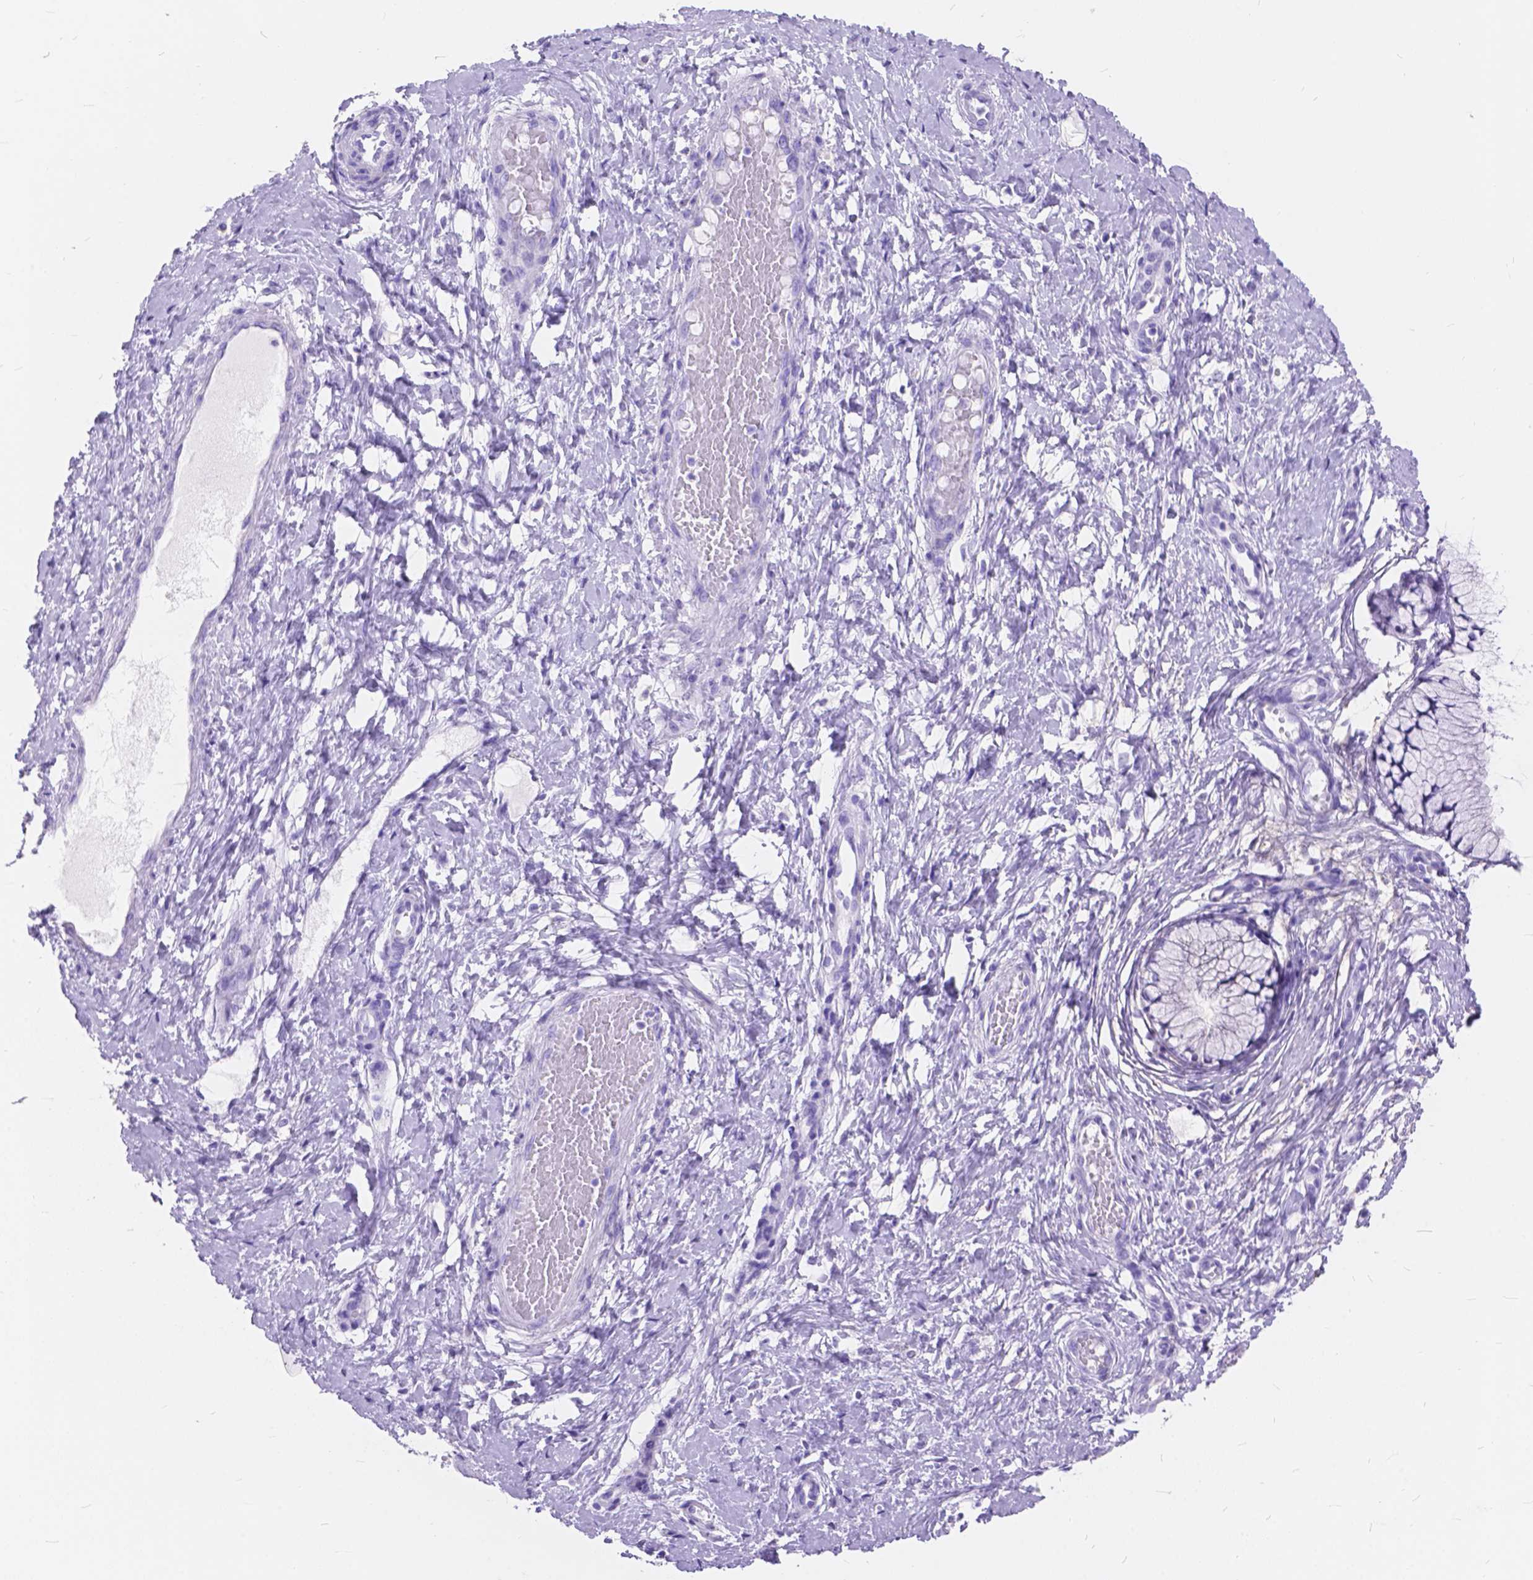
{"staining": {"intensity": "negative", "quantity": "none", "location": "none"}, "tissue": "cervix", "cell_type": "Glandular cells", "image_type": "normal", "snomed": [{"axis": "morphology", "description": "Normal tissue, NOS"}, {"axis": "topography", "description": "Cervix"}], "caption": "IHC histopathology image of unremarkable cervix stained for a protein (brown), which displays no expression in glandular cells.", "gene": "FOXL2", "patient": {"sex": "female", "age": 37}}